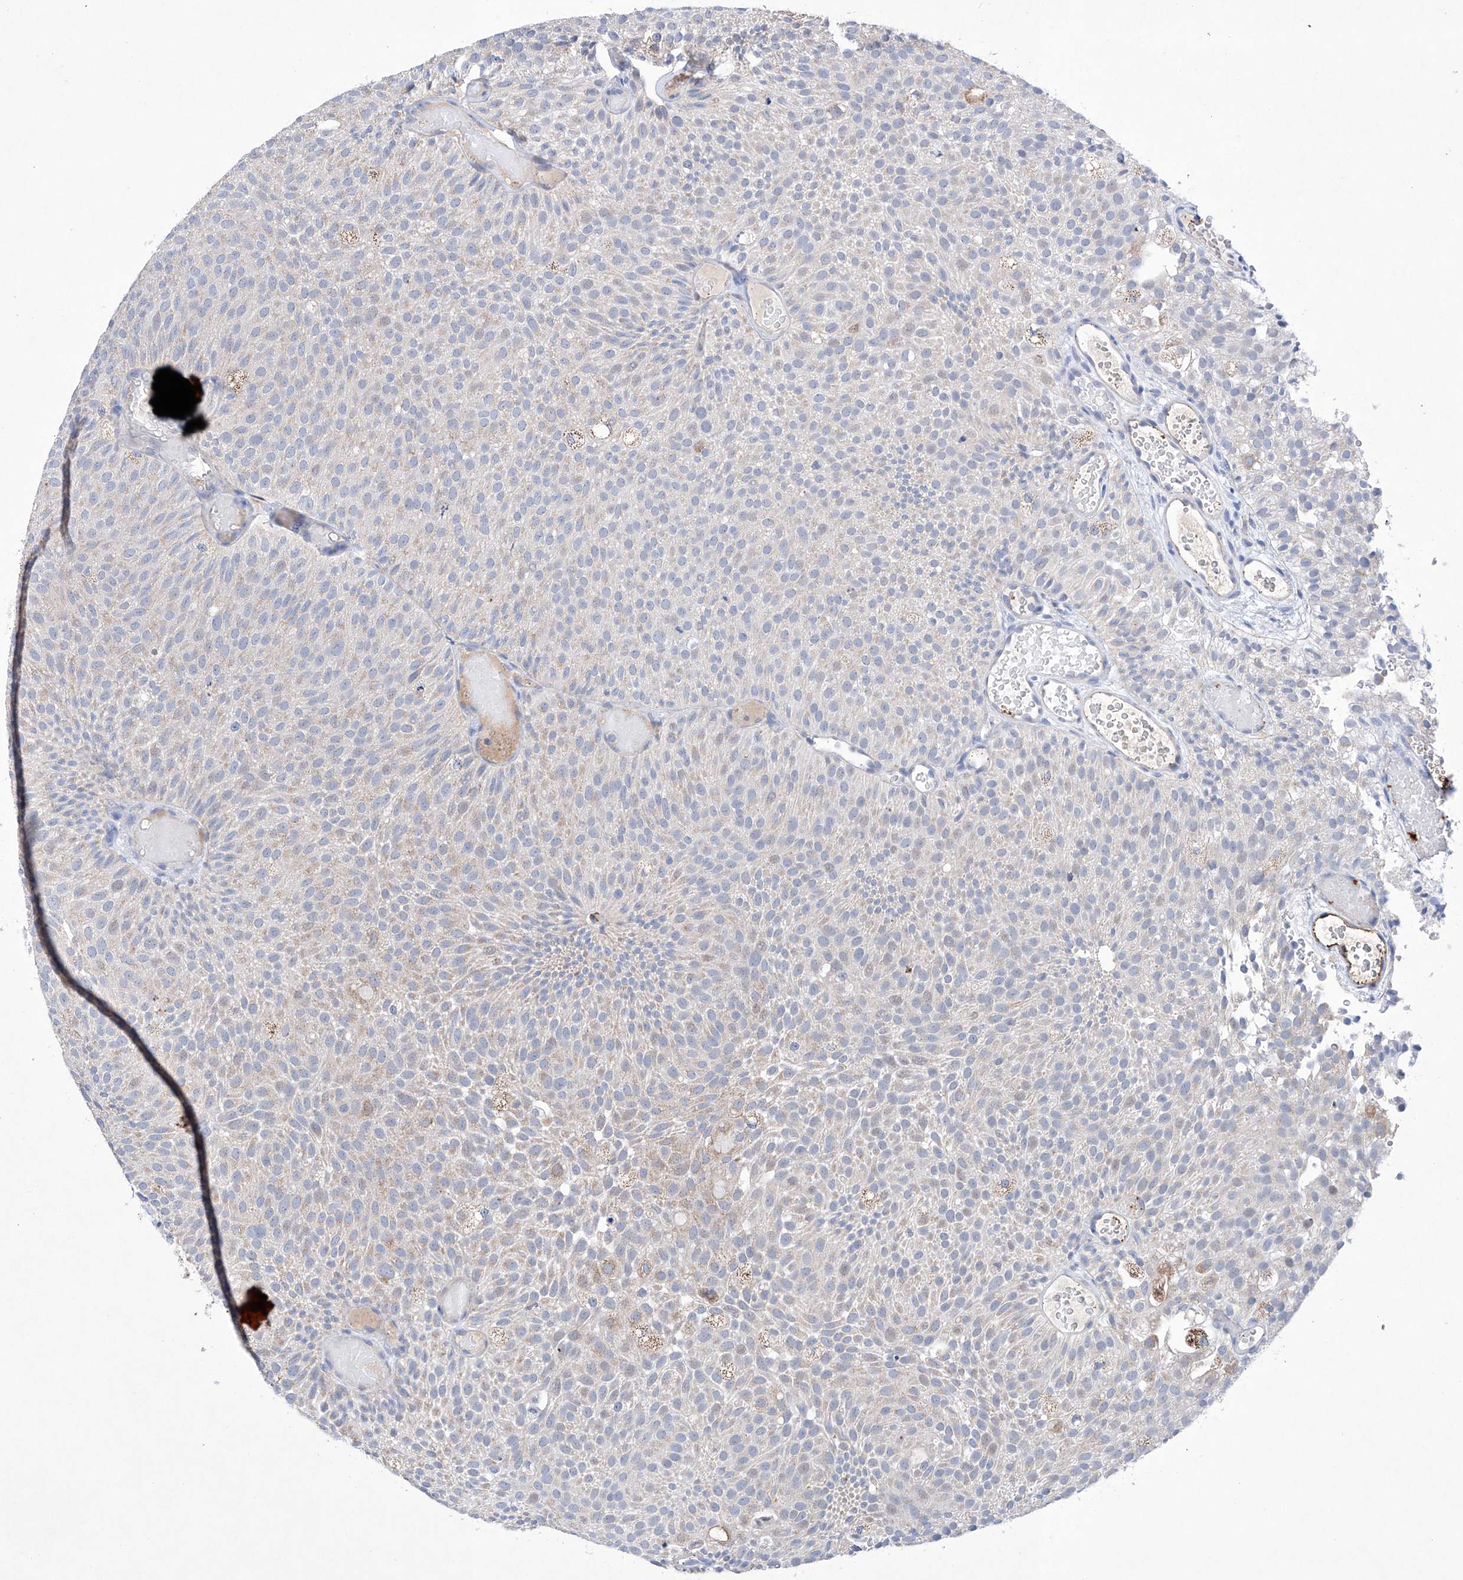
{"staining": {"intensity": "weak", "quantity": "<25%", "location": "cytoplasmic/membranous"}, "tissue": "urothelial cancer", "cell_type": "Tumor cells", "image_type": "cancer", "snomed": [{"axis": "morphology", "description": "Urothelial carcinoma, Low grade"}, {"axis": "topography", "description": "Urinary bladder"}], "caption": "An IHC image of urothelial cancer is shown. There is no staining in tumor cells of urothelial cancer. Brightfield microscopy of IHC stained with DAB (3,3'-diaminobenzidine) (brown) and hematoxylin (blue), captured at high magnification.", "gene": "NRROS", "patient": {"sex": "male", "age": 78}}